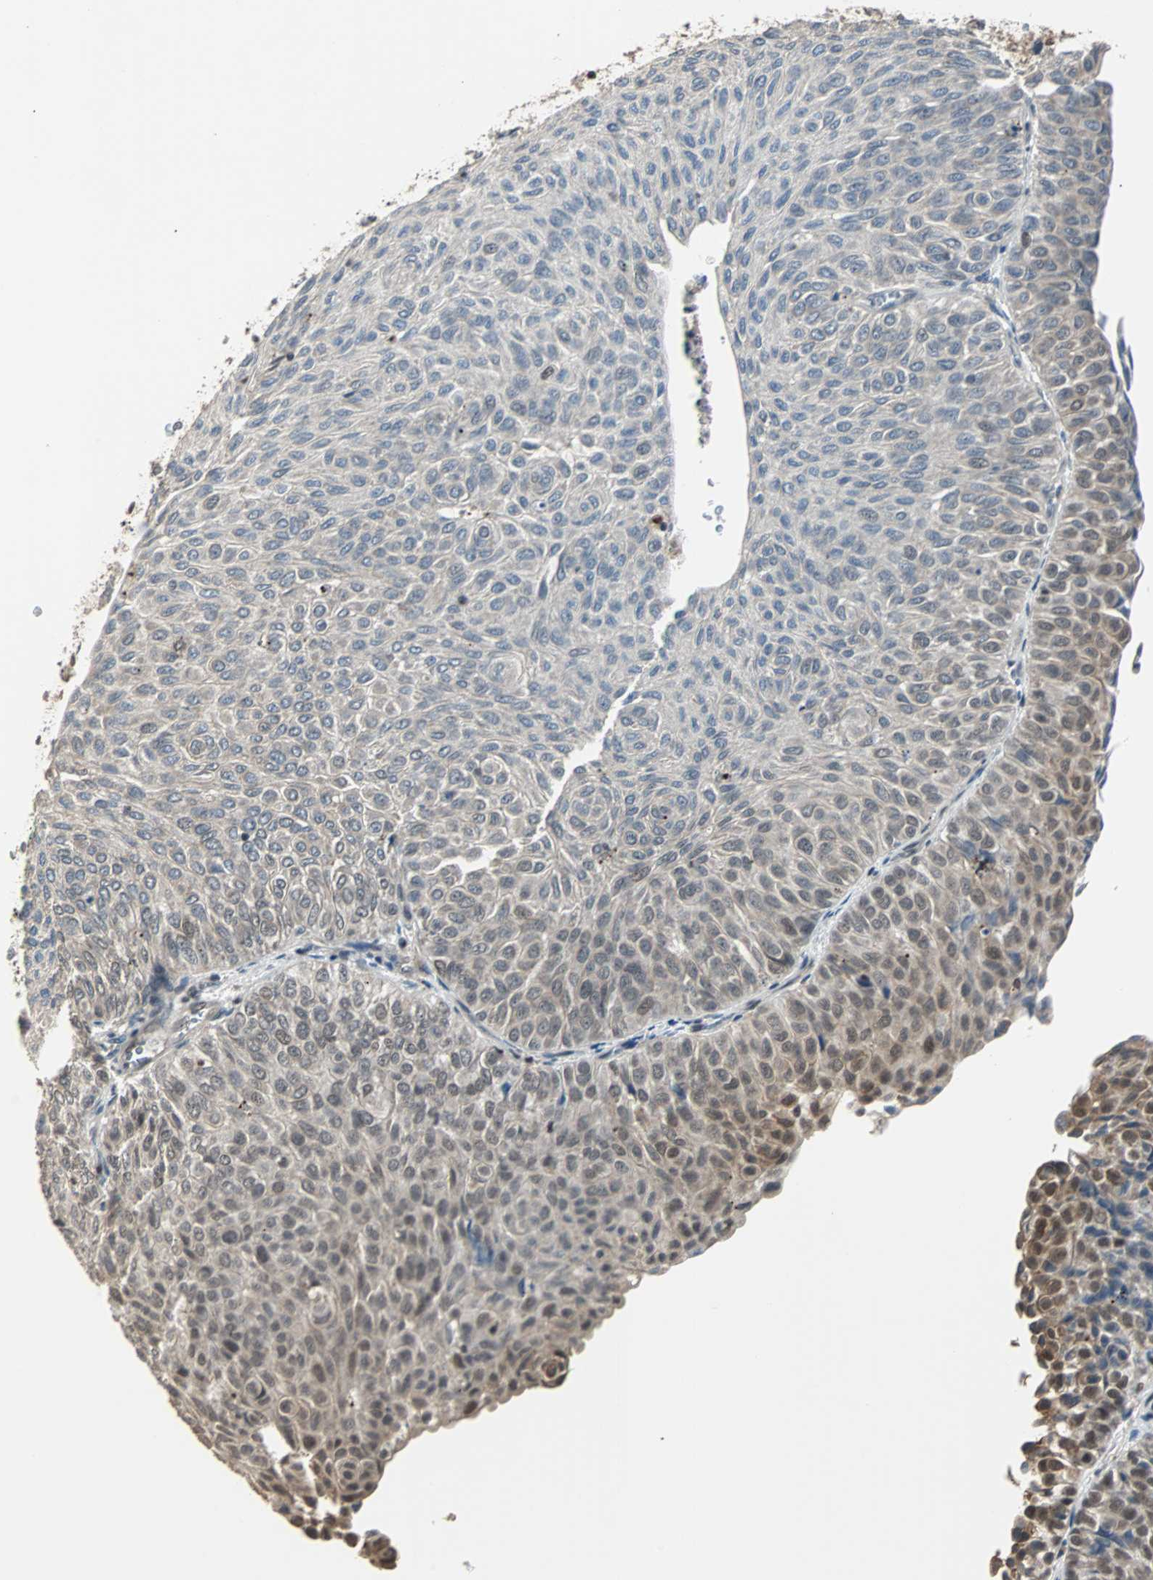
{"staining": {"intensity": "moderate", "quantity": "<25%", "location": "nuclear"}, "tissue": "urothelial cancer", "cell_type": "Tumor cells", "image_type": "cancer", "snomed": [{"axis": "morphology", "description": "Urothelial carcinoma, Low grade"}, {"axis": "topography", "description": "Urinary bladder"}], "caption": "Urothelial carcinoma (low-grade) tissue displays moderate nuclear staining in approximately <25% of tumor cells, visualized by immunohistochemistry.", "gene": "TERF2IP", "patient": {"sex": "male", "age": 78}}